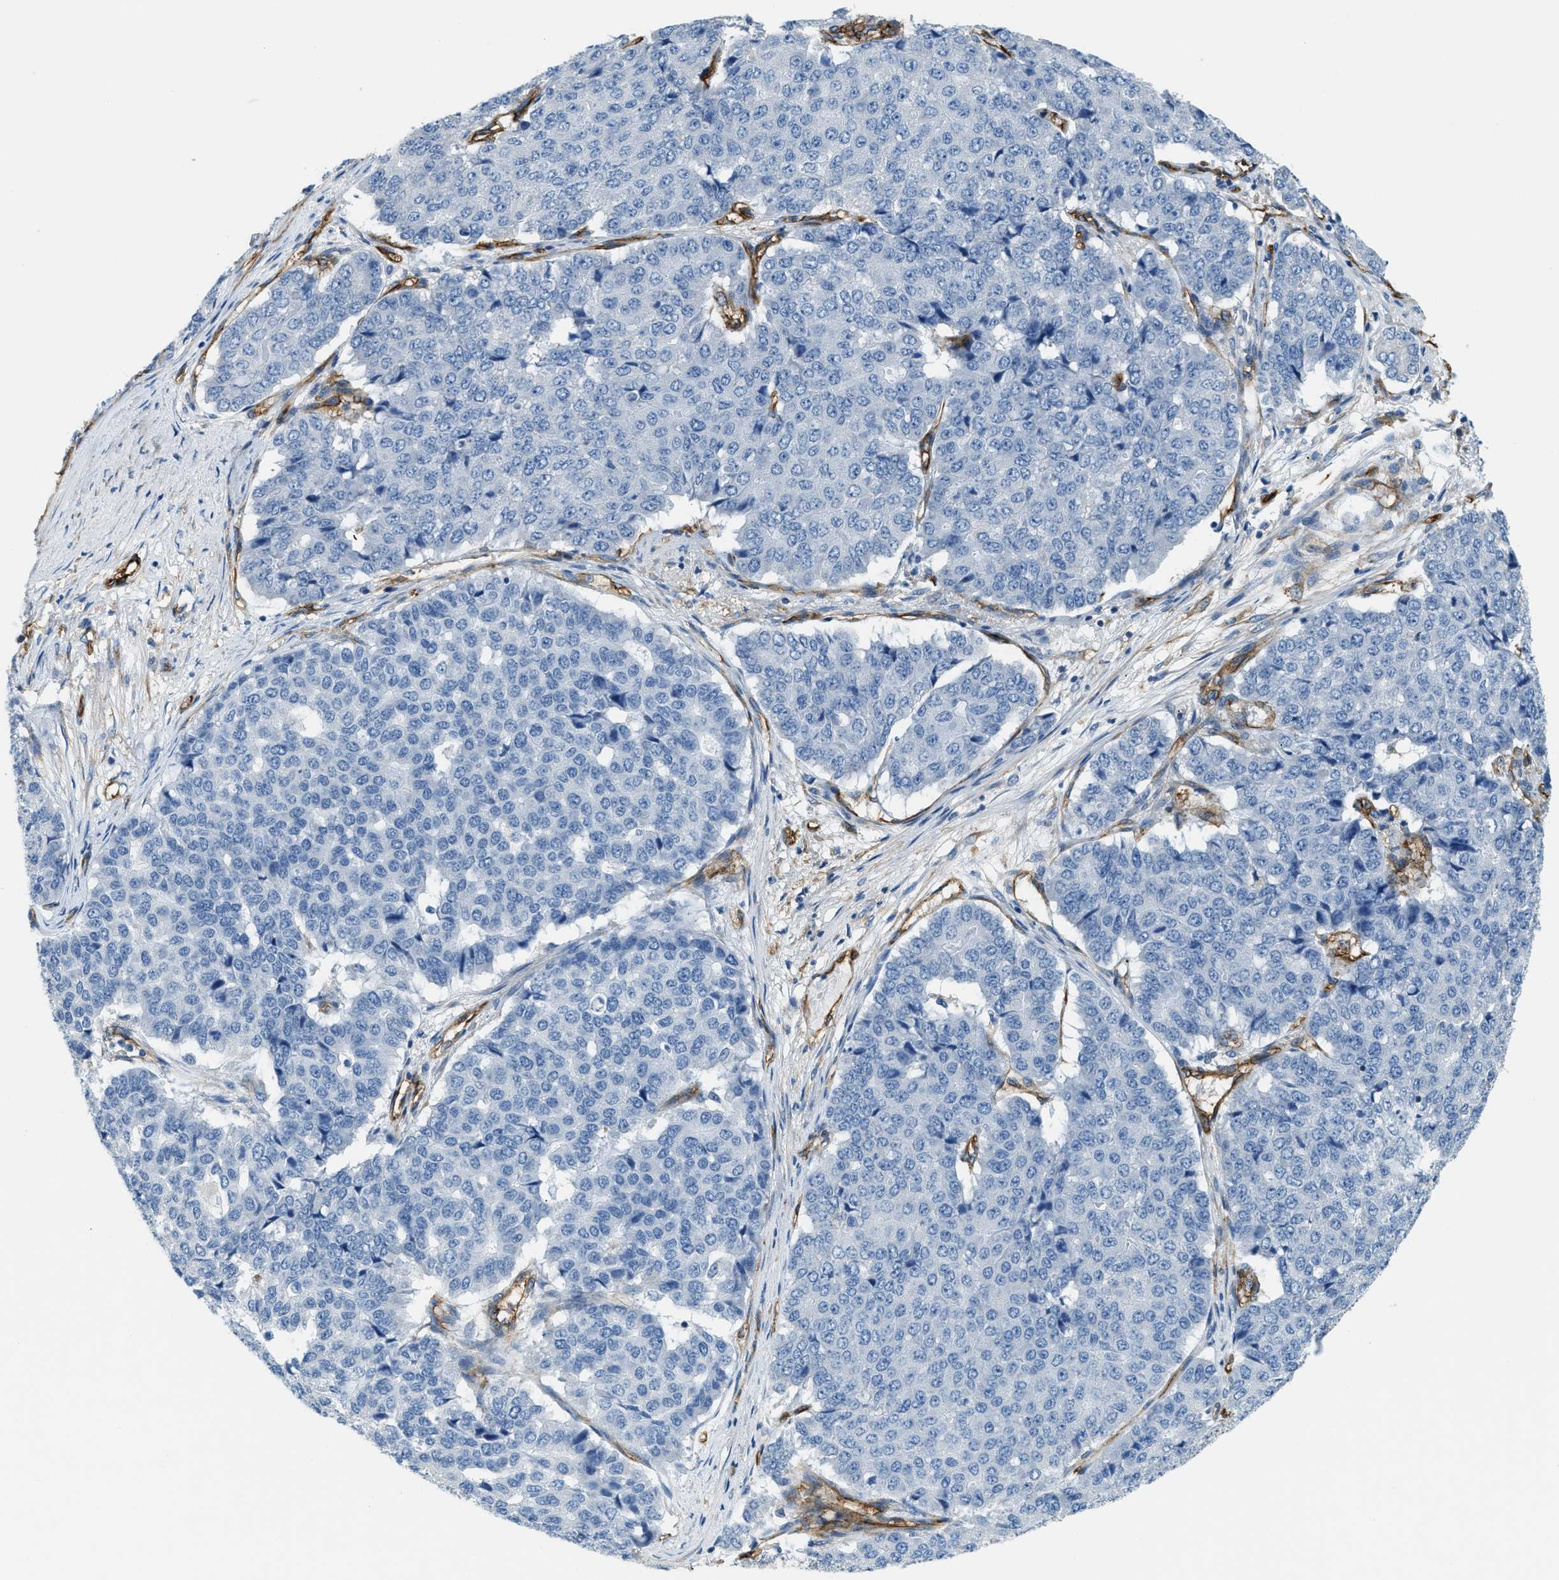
{"staining": {"intensity": "negative", "quantity": "none", "location": "none"}, "tissue": "pancreatic cancer", "cell_type": "Tumor cells", "image_type": "cancer", "snomed": [{"axis": "morphology", "description": "Adenocarcinoma, NOS"}, {"axis": "topography", "description": "Pancreas"}], "caption": "This is an immunohistochemistry micrograph of human adenocarcinoma (pancreatic). There is no expression in tumor cells.", "gene": "TMEM43", "patient": {"sex": "male", "age": 50}}